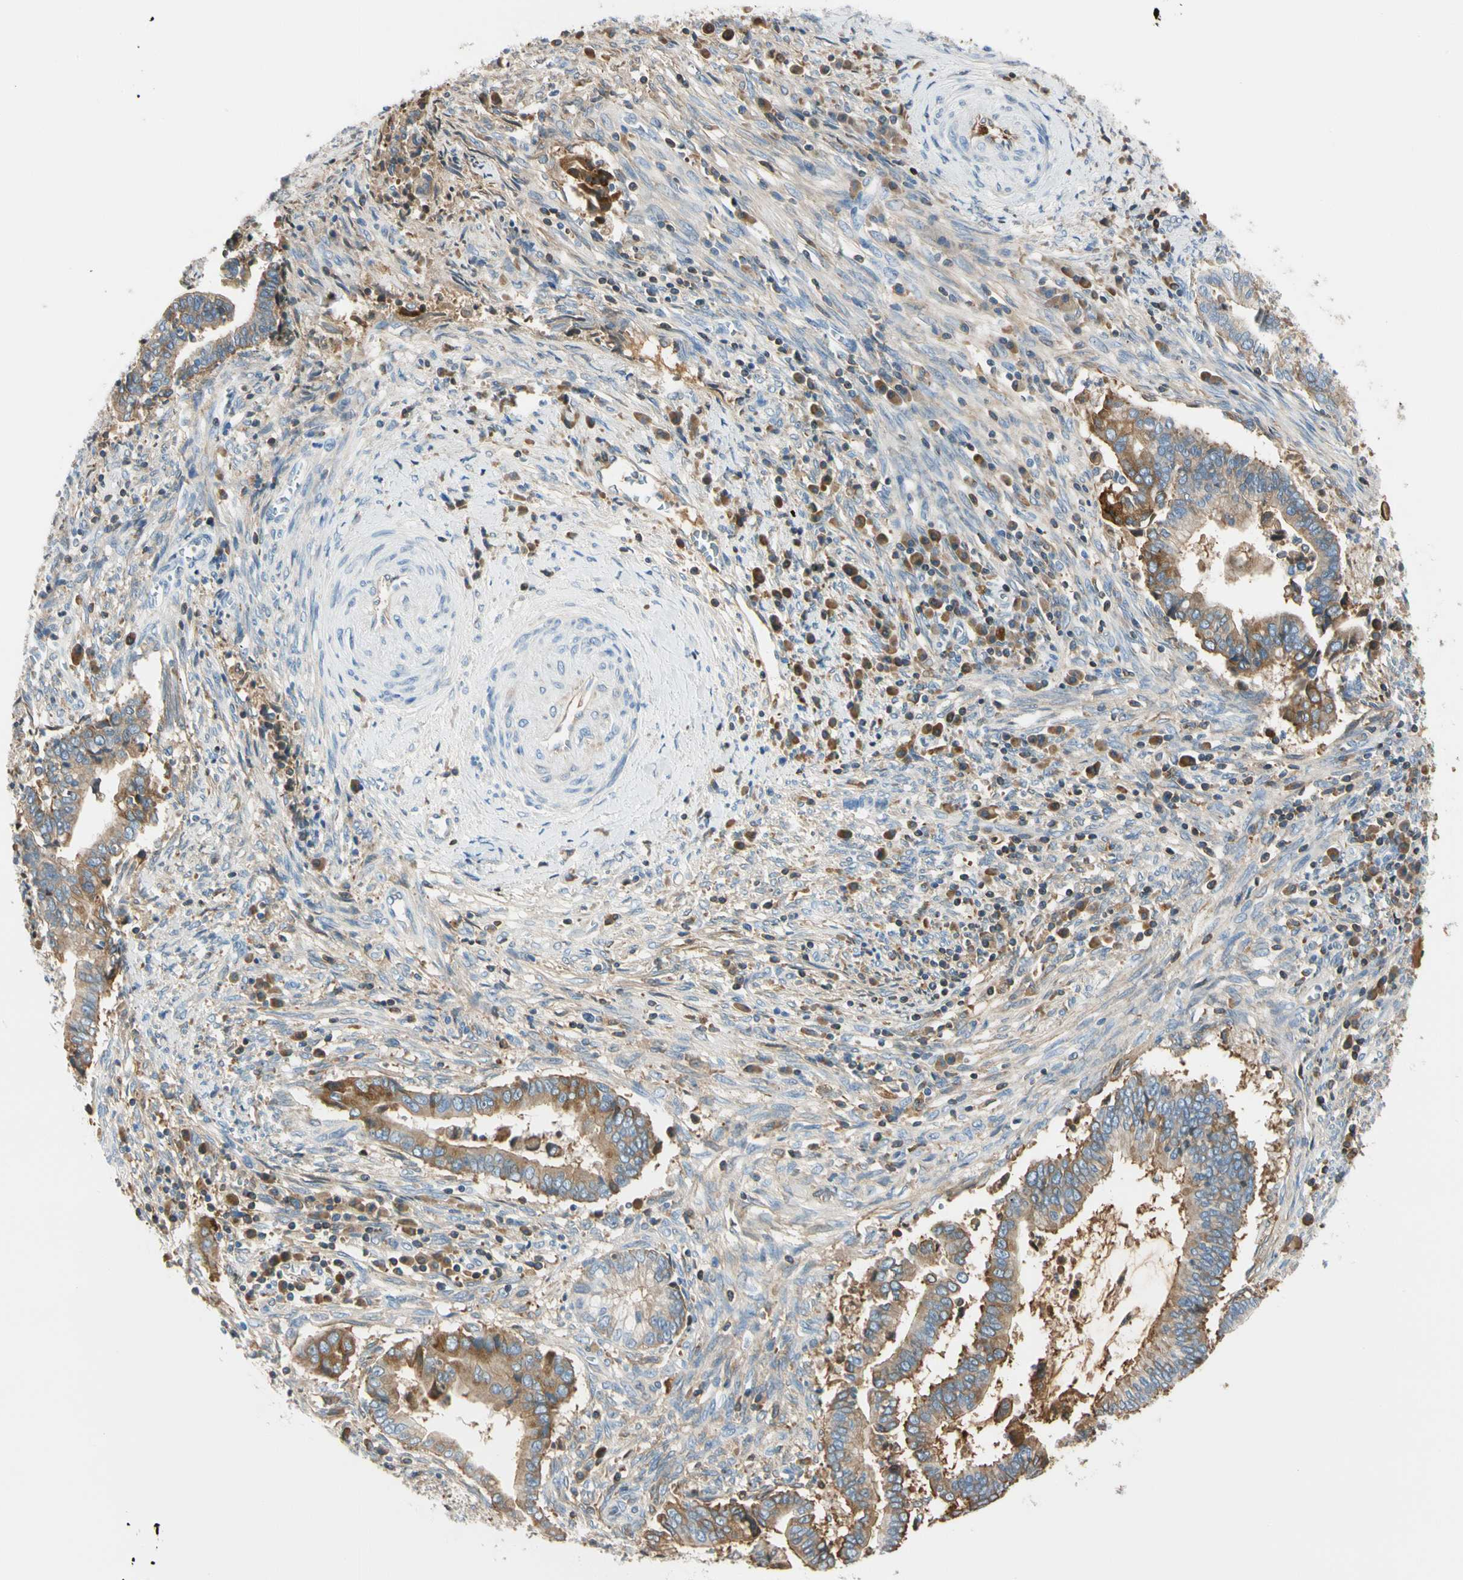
{"staining": {"intensity": "moderate", "quantity": "25%-75%", "location": "cytoplasmic/membranous"}, "tissue": "cervical cancer", "cell_type": "Tumor cells", "image_type": "cancer", "snomed": [{"axis": "morphology", "description": "Adenocarcinoma, NOS"}, {"axis": "topography", "description": "Cervix"}], "caption": "The micrograph reveals staining of cervical adenocarcinoma, revealing moderate cytoplasmic/membranous protein positivity (brown color) within tumor cells.", "gene": "LAMB3", "patient": {"sex": "female", "age": 44}}